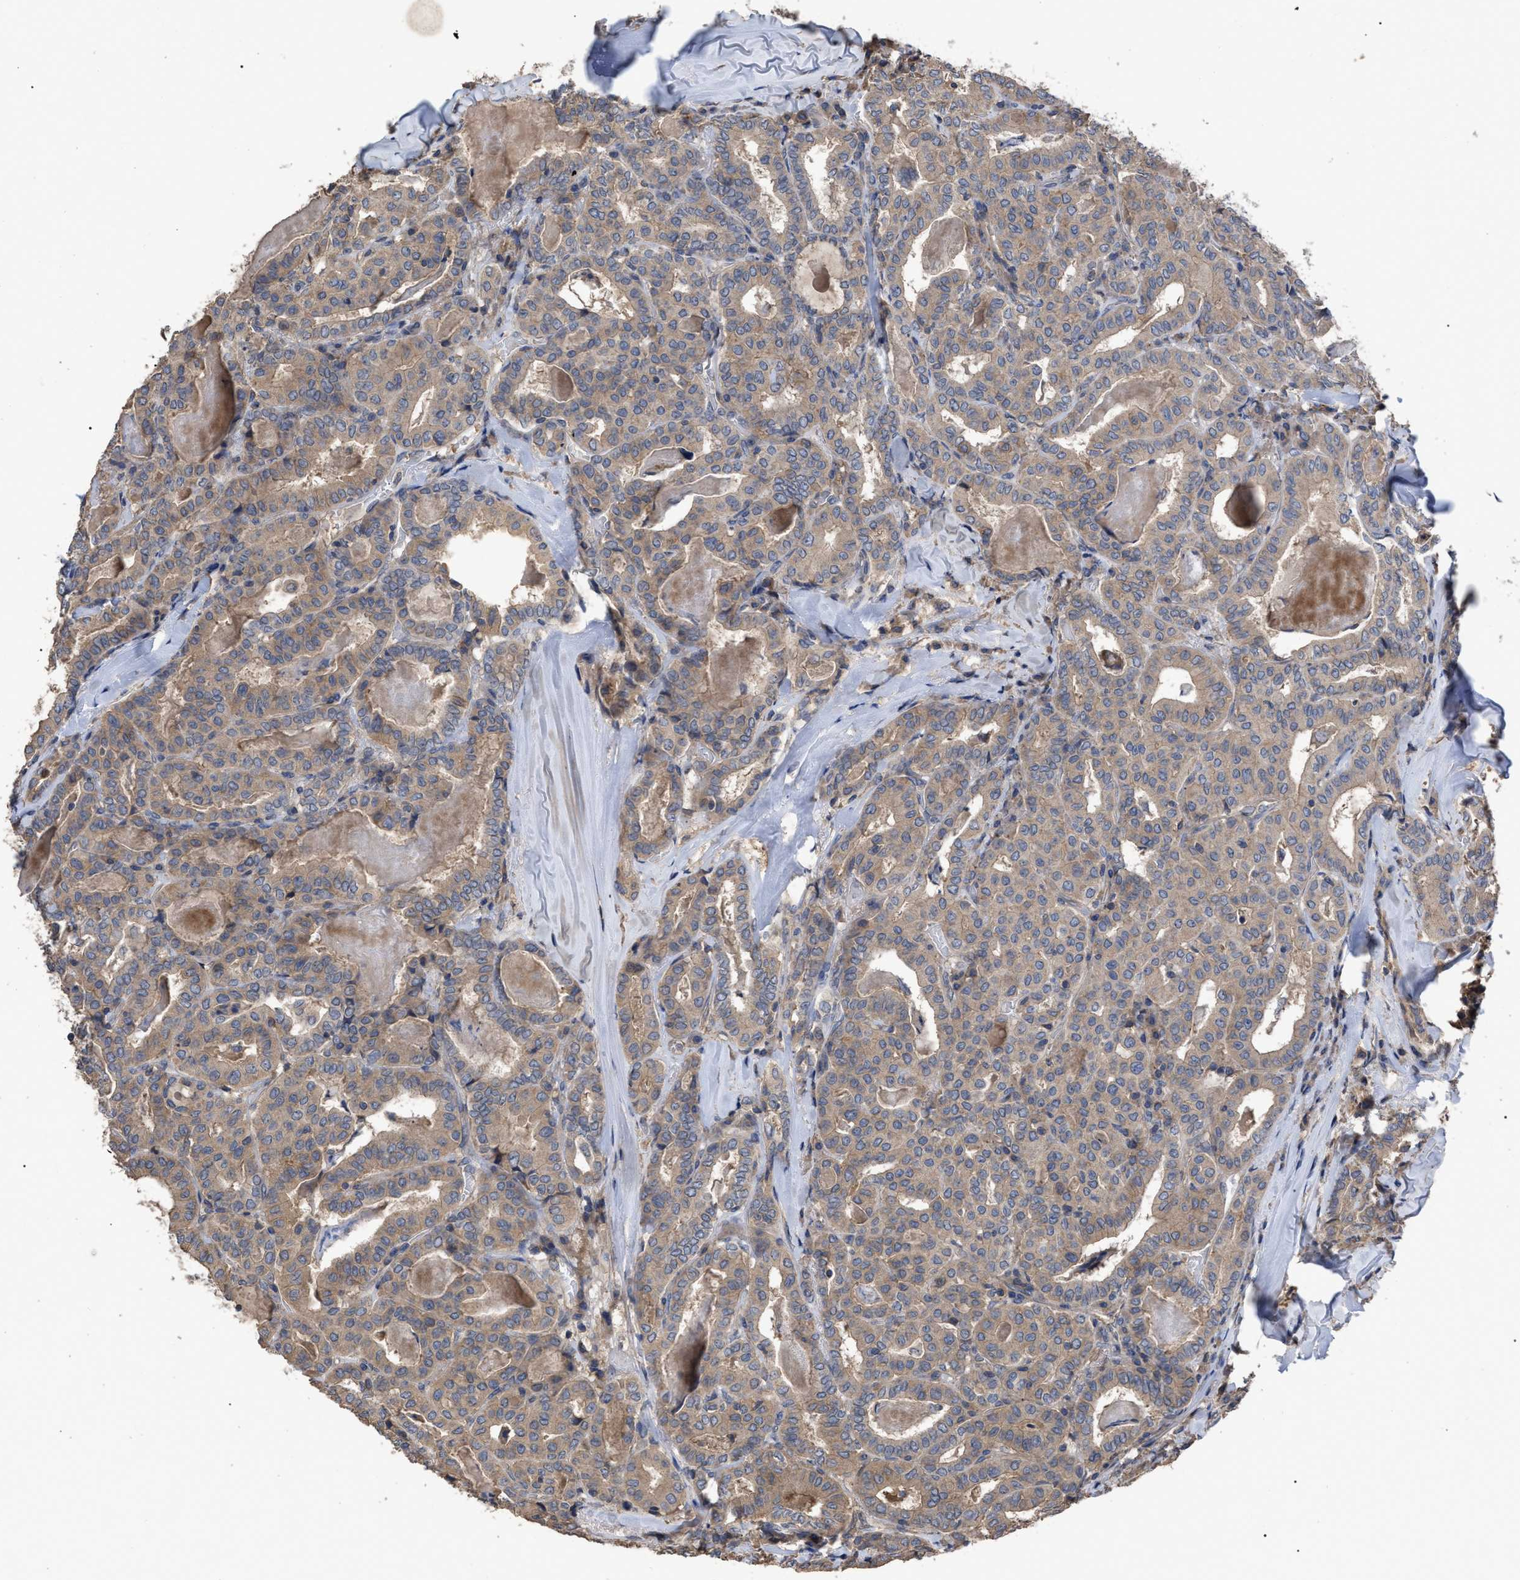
{"staining": {"intensity": "weak", "quantity": ">75%", "location": "cytoplasmic/membranous"}, "tissue": "thyroid cancer", "cell_type": "Tumor cells", "image_type": "cancer", "snomed": [{"axis": "morphology", "description": "Papillary adenocarcinoma, NOS"}, {"axis": "topography", "description": "Thyroid gland"}], "caption": "An image of papillary adenocarcinoma (thyroid) stained for a protein reveals weak cytoplasmic/membranous brown staining in tumor cells. The staining is performed using DAB (3,3'-diaminobenzidine) brown chromogen to label protein expression. The nuclei are counter-stained blue using hematoxylin.", "gene": "BTN2A1", "patient": {"sex": "female", "age": 42}}